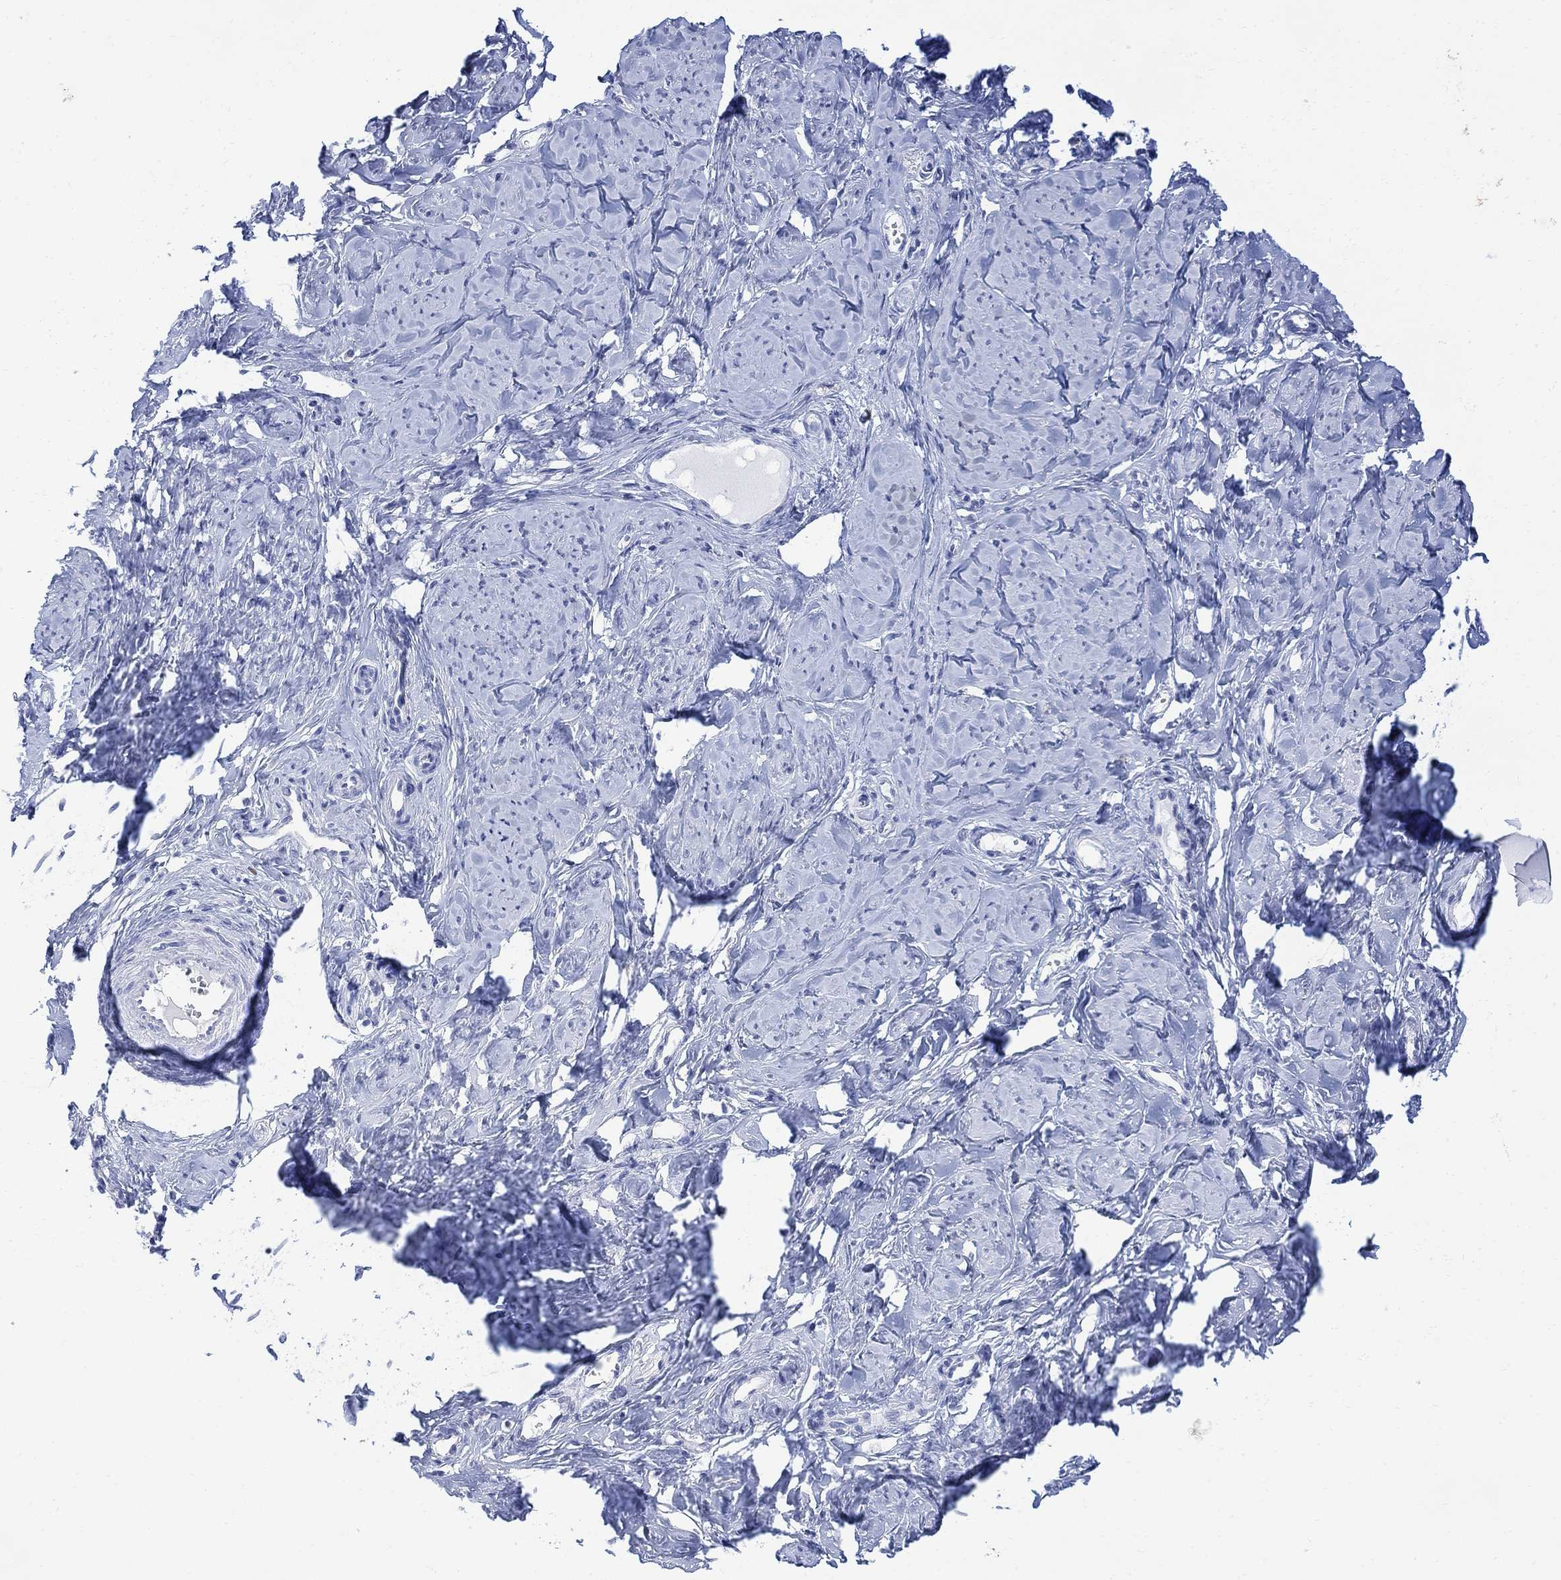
{"staining": {"intensity": "negative", "quantity": "none", "location": "none"}, "tissue": "smooth muscle", "cell_type": "Smooth muscle cells", "image_type": "normal", "snomed": [{"axis": "morphology", "description": "Normal tissue, NOS"}, {"axis": "topography", "description": "Smooth muscle"}], "caption": "Protein analysis of normal smooth muscle displays no significant expression in smooth muscle cells. (DAB immunohistochemistry with hematoxylin counter stain).", "gene": "FBP2", "patient": {"sex": "female", "age": 48}}